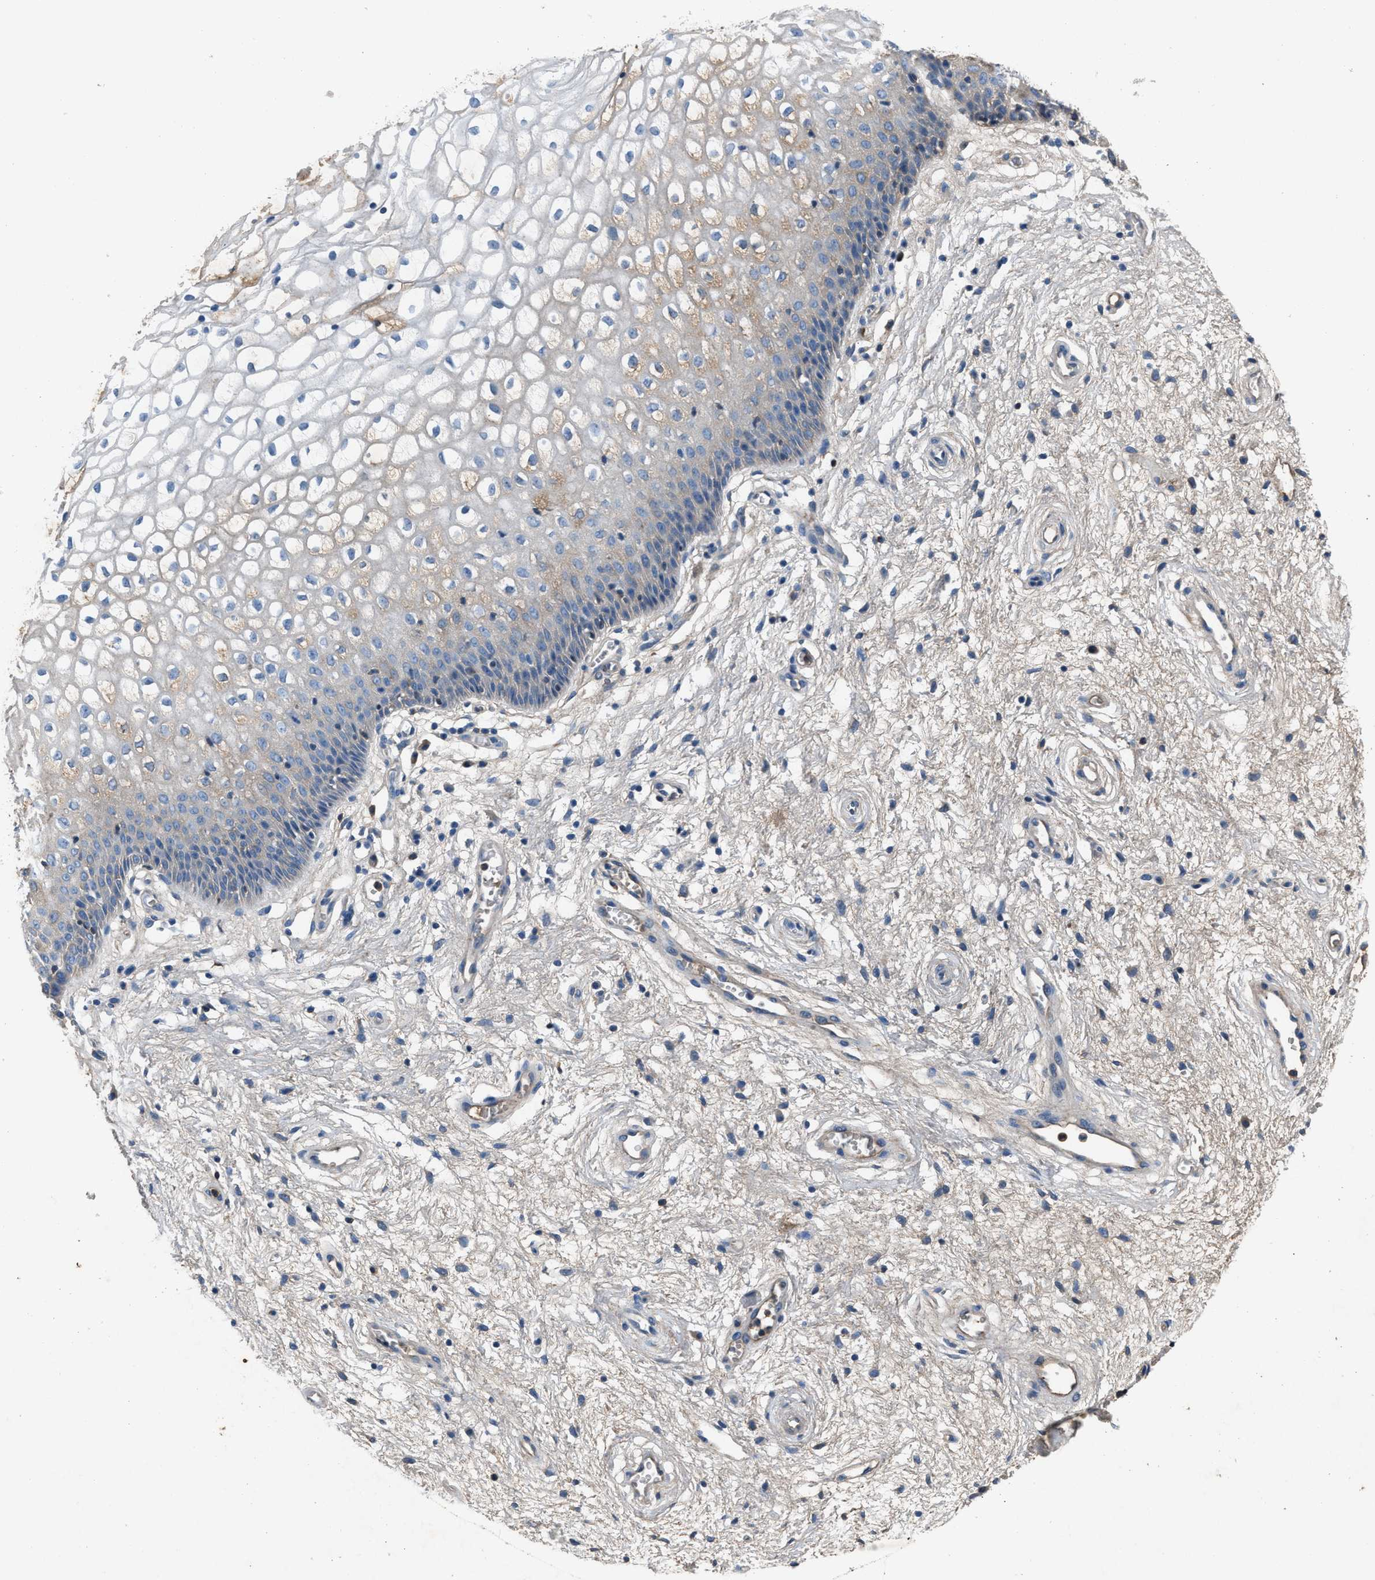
{"staining": {"intensity": "moderate", "quantity": "<25%", "location": "cytoplasmic/membranous"}, "tissue": "vagina", "cell_type": "Squamous epithelial cells", "image_type": "normal", "snomed": [{"axis": "morphology", "description": "Normal tissue, NOS"}, {"axis": "topography", "description": "Vagina"}], "caption": "Protein analysis of unremarkable vagina displays moderate cytoplasmic/membranous positivity in approximately <25% of squamous epithelial cells.", "gene": "STC1", "patient": {"sex": "female", "age": 34}}